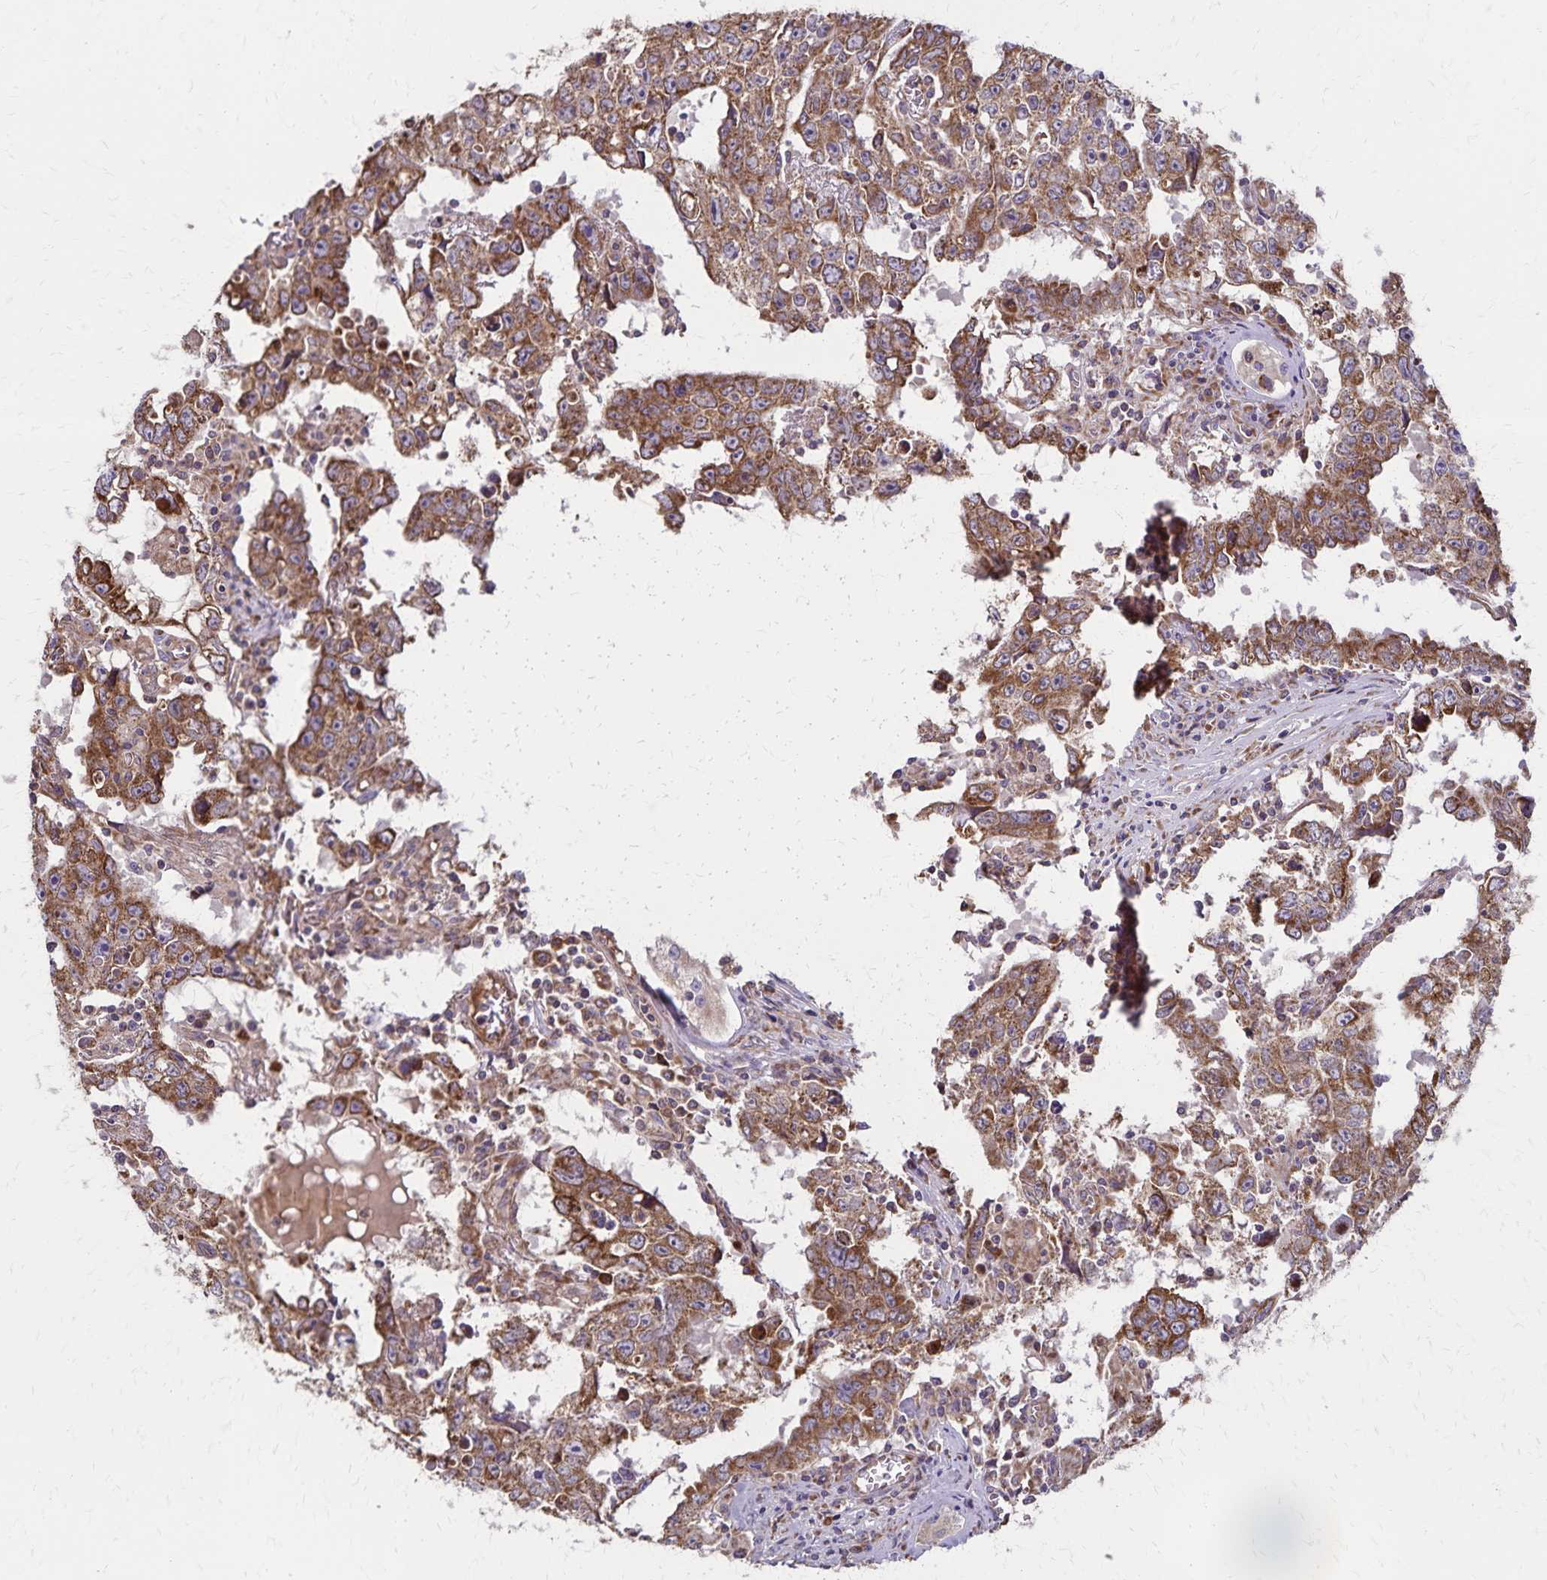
{"staining": {"intensity": "moderate", "quantity": ">75%", "location": "cytoplasmic/membranous"}, "tissue": "testis cancer", "cell_type": "Tumor cells", "image_type": "cancer", "snomed": [{"axis": "morphology", "description": "Carcinoma, Embryonal, NOS"}, {"axis": "topography", "description": "Testis"}], "caption": "Protein positivity by IHC displays moderate cytoplasmic/membranous positivity in approximately >75% of tumor cells in testis cancer.", "gene": "RNF10", "patient": {"sex": "male", "age": 22}}